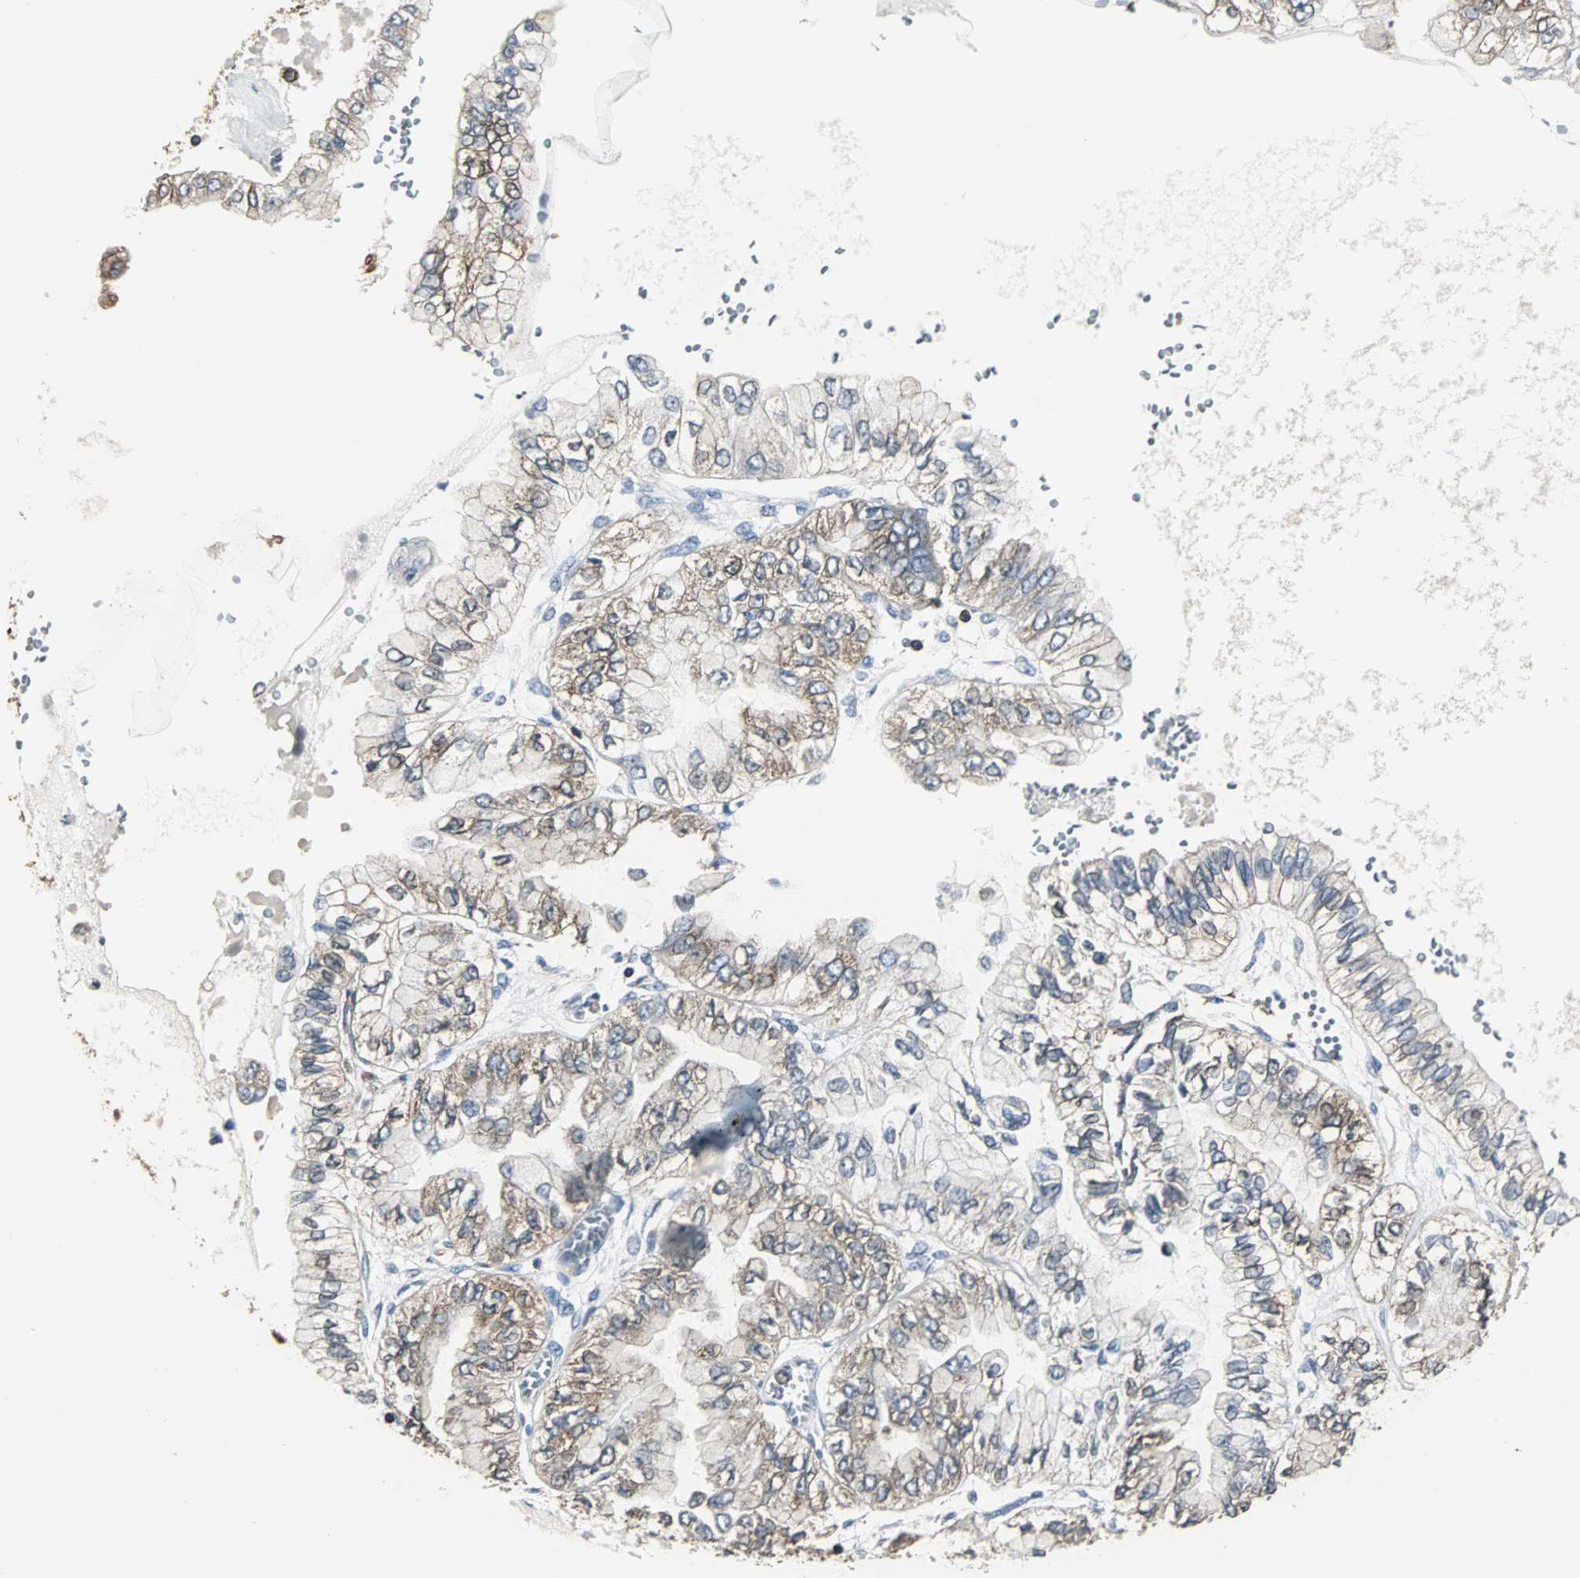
{"staining": {"intensity": "moderate", "quantity": "25%-75%", "location": "cytoplasmic/membranous"}, "tissue": "liver cancer", "cell_type": "Tumor cells", "image_type": "cancer", "snomed": [{"axis": "morphology", "description": "Cholangiocarcinoma"}, {"axis": "topography", "description": "Liver"}], "caption": "The micrograph exhibits immunohistochemical staining of liver cancer. There is moderate cytoplasmic/membranous expression is present in approximately 25%-75% of tumor cells. The staining was performed using DAB, with brown indicating positive protein expression. Nuclei are stained blue with hematoxylin.", "gene": "LRRFIP1", "patient": {"sex": "female", "age": 79}}